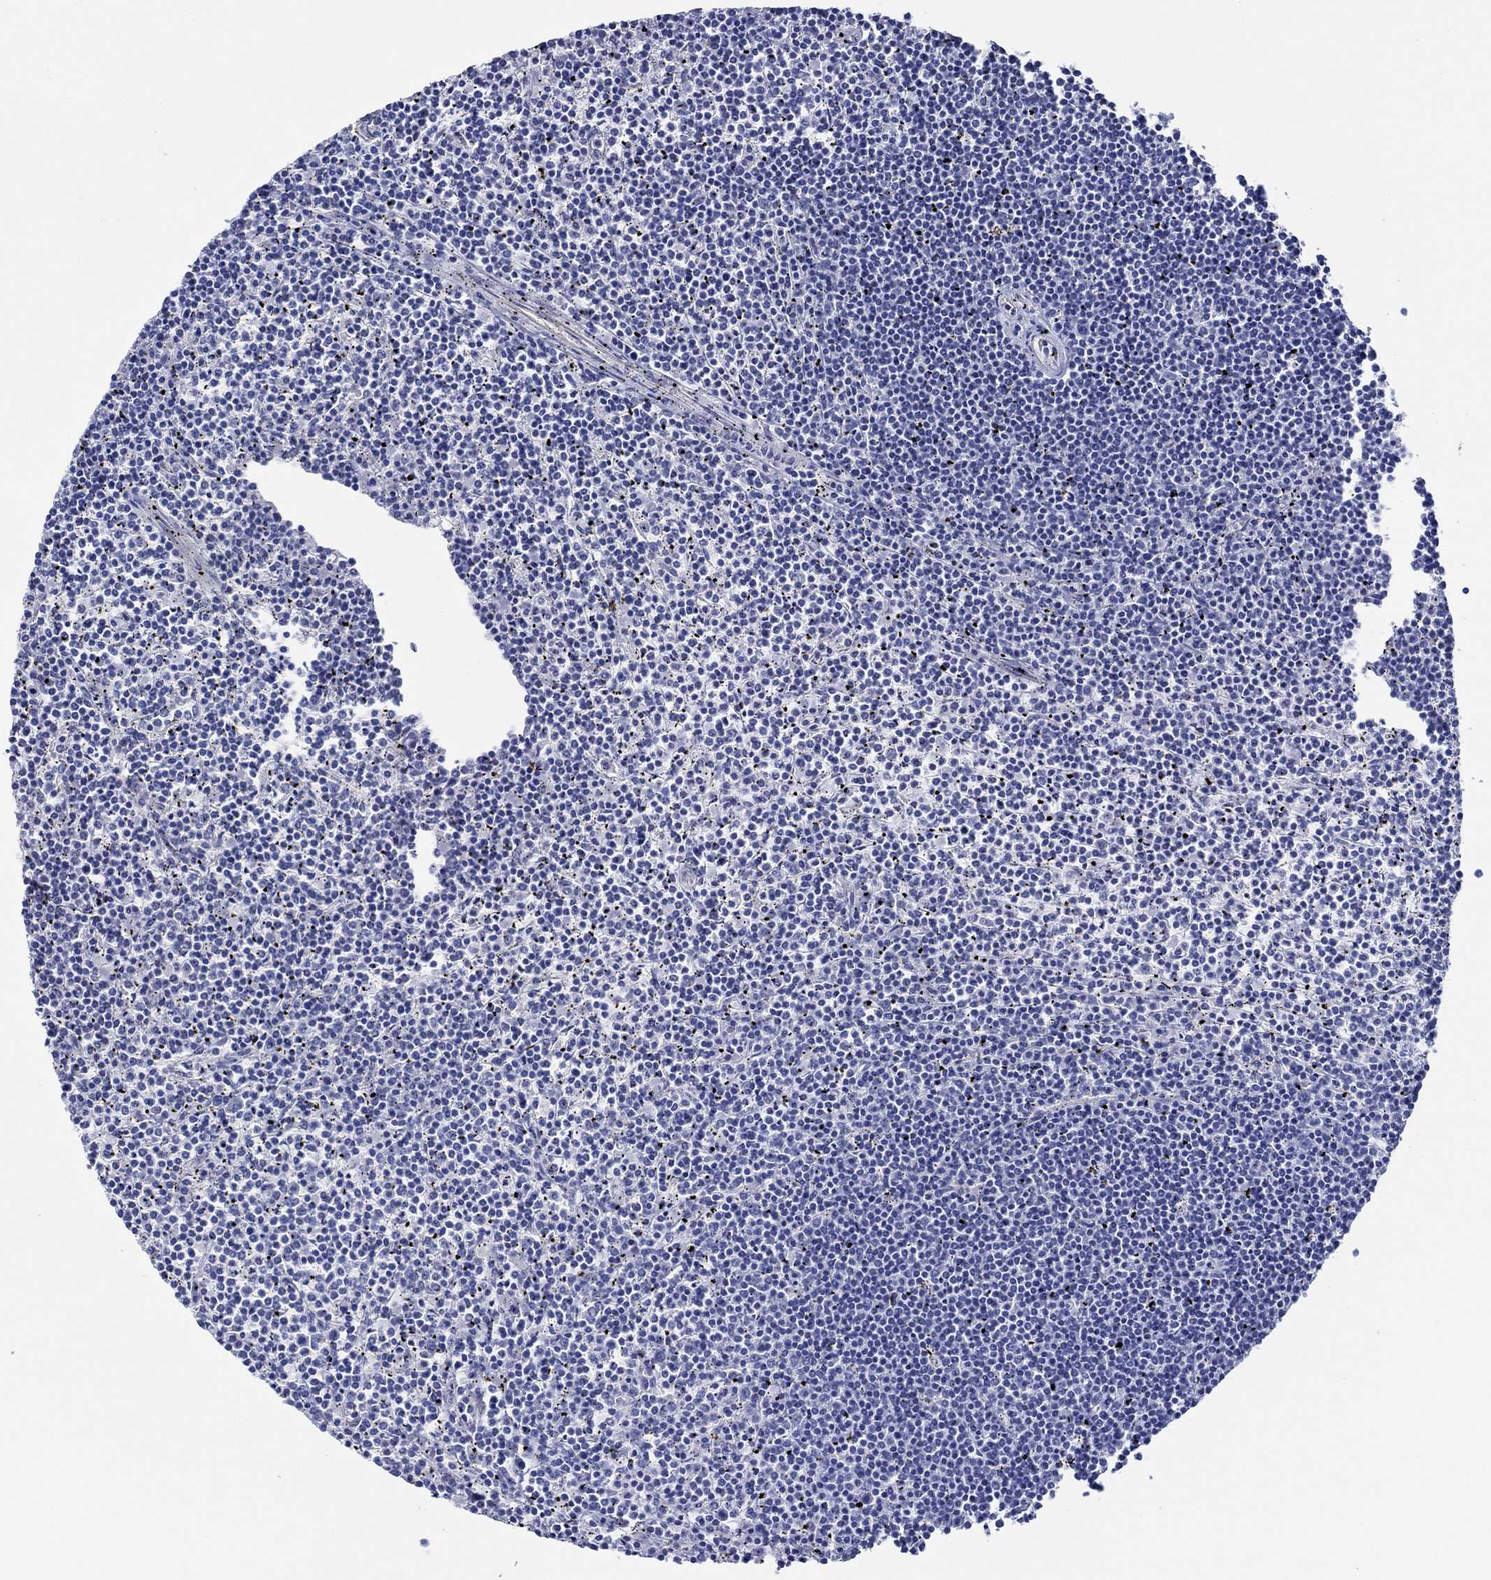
{"staining": {"intensity": "negative", "quantity": "none", "location": "none"}, "tissue": "lymphoma", "cell_type": "Tumor cells", "image_type": "cancer", "snomed": [{"axis": "morphology", "description": "Malignant lymphoma, non-Hodgkin's type, Low grade"}, {"axis": "topography", "description": "Spleen"}], "caption": "This is an immunohistochemistry (IHC) micrograph of lymphoma. There is no positivity in tumor cells.", "gene": "IGFBP6", "patient": {"sex": "female", "age": 19}}